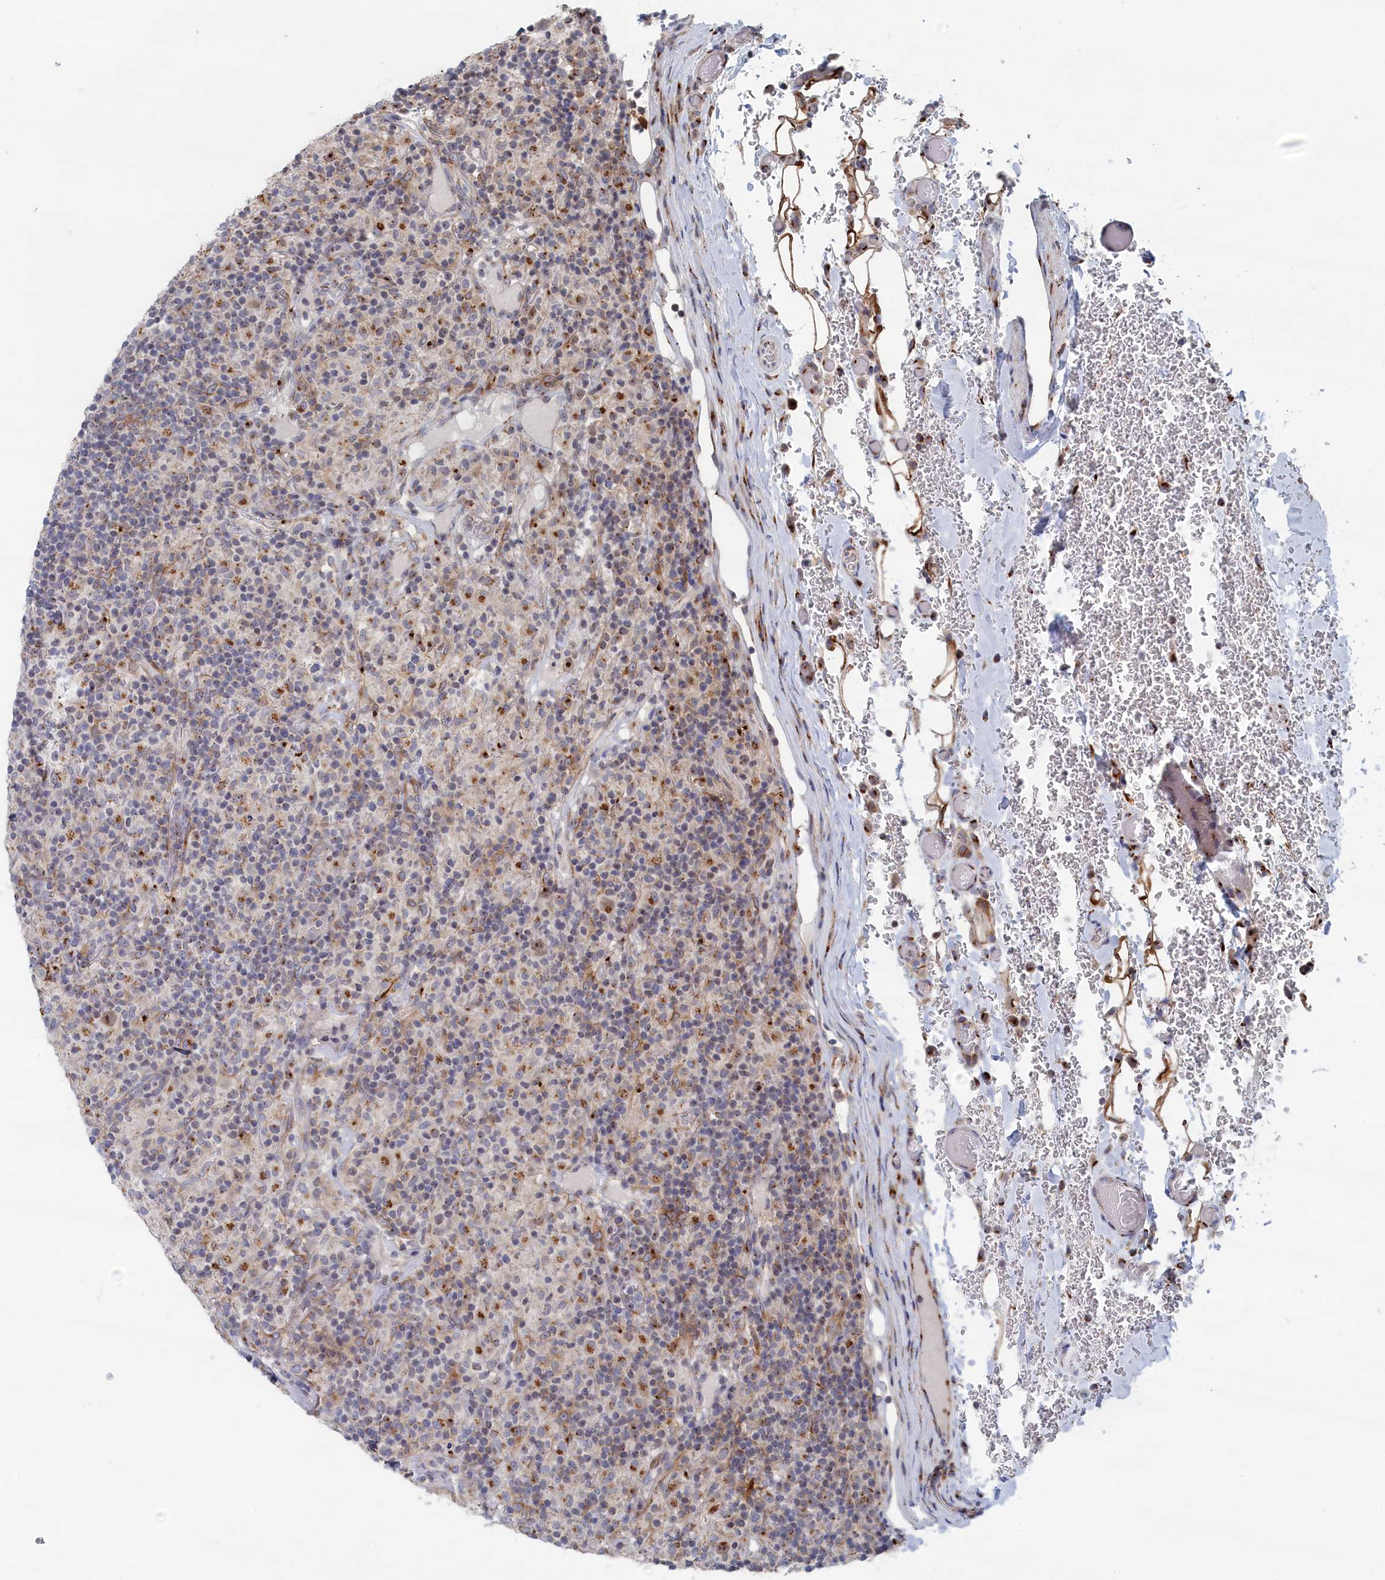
{"staining": {"intensity": "moderate", "quantity": "25%-75%", "location": "cytoplasmic/membranous,nuclear"}, "tissue": "lymphoma", "cell_type": "Tumor cells", "image_type": "cancer", "snomed": [{"axis": "morphology", "description": "Hodgkin's disease, NOS"}, {"axis": "topography", "description": "Lymph node"}], "caption": "Human lymphoma stained for a protein (brown) exhibits moderate cytoplasmic/membranous and nuclear positive expression in approximately 25%-75% of tumor cells.", "gene": "IRX1", "patient": {"sex": "male", "age": 70}}